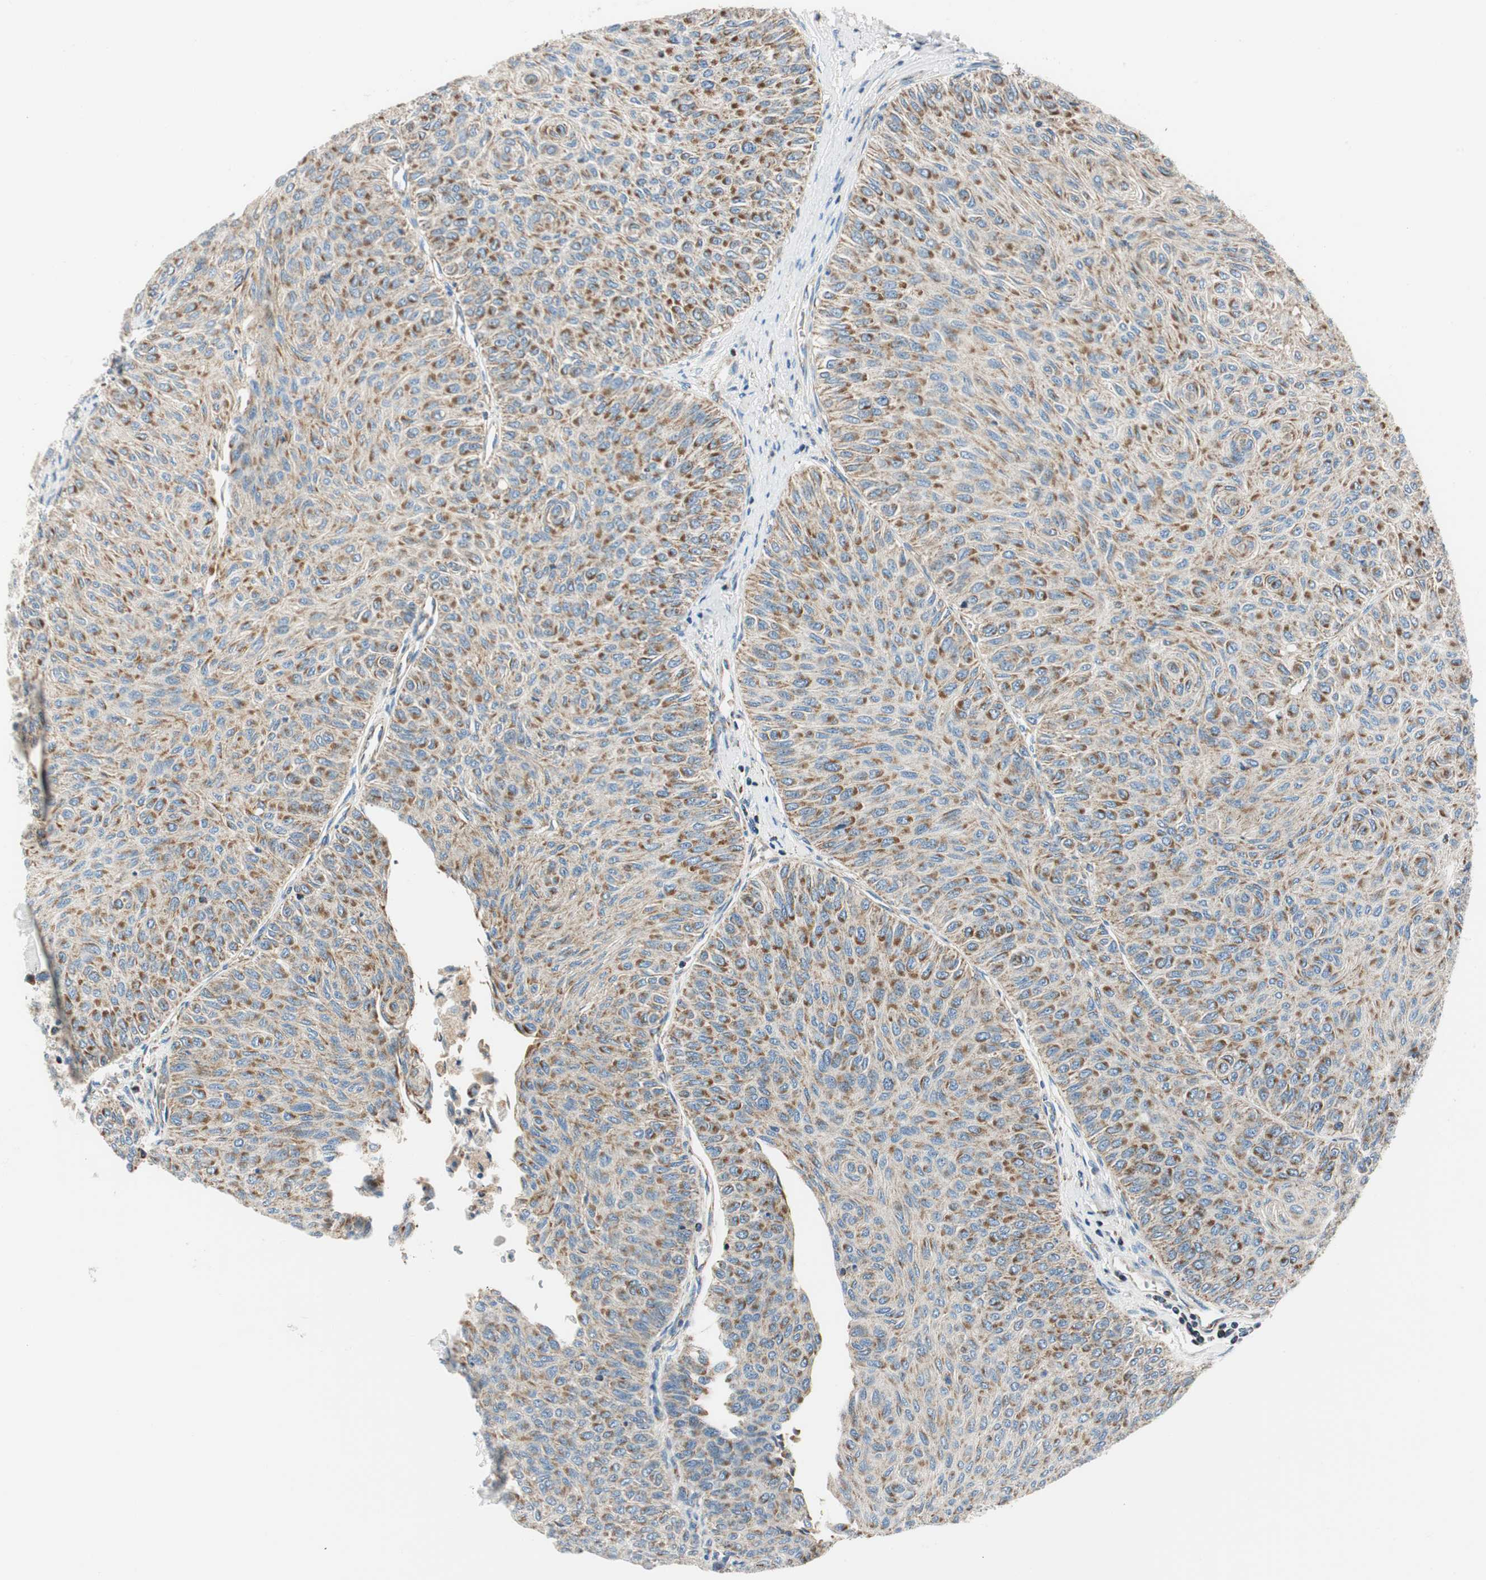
{"staining": {"intensity": "moderate", "quantity": ">75%", "location": "cytoplasmic/membranous"}, "tissue": "urothelial cancer", "cell_type": "Tumor cells", "image_type": "cancer", "snomed": [{"axis": "morphology", "description": "Urothelial carcinoma, Low grade"}, {"axis": "topography", "description": "Urinary bladder"}], "caption": "A brown stain shows moderate cytoplasmic/membranous staining of a protein in urothelial cancer tumor cells. The staining is performed using DAB (3,3'-diaminobenzidine) brown chromogen to label protein expression. The nuclei are counter-stained blue using hematoxylin.", "gene": "RORB", "patient": {"sex": "male", "age": 78}}